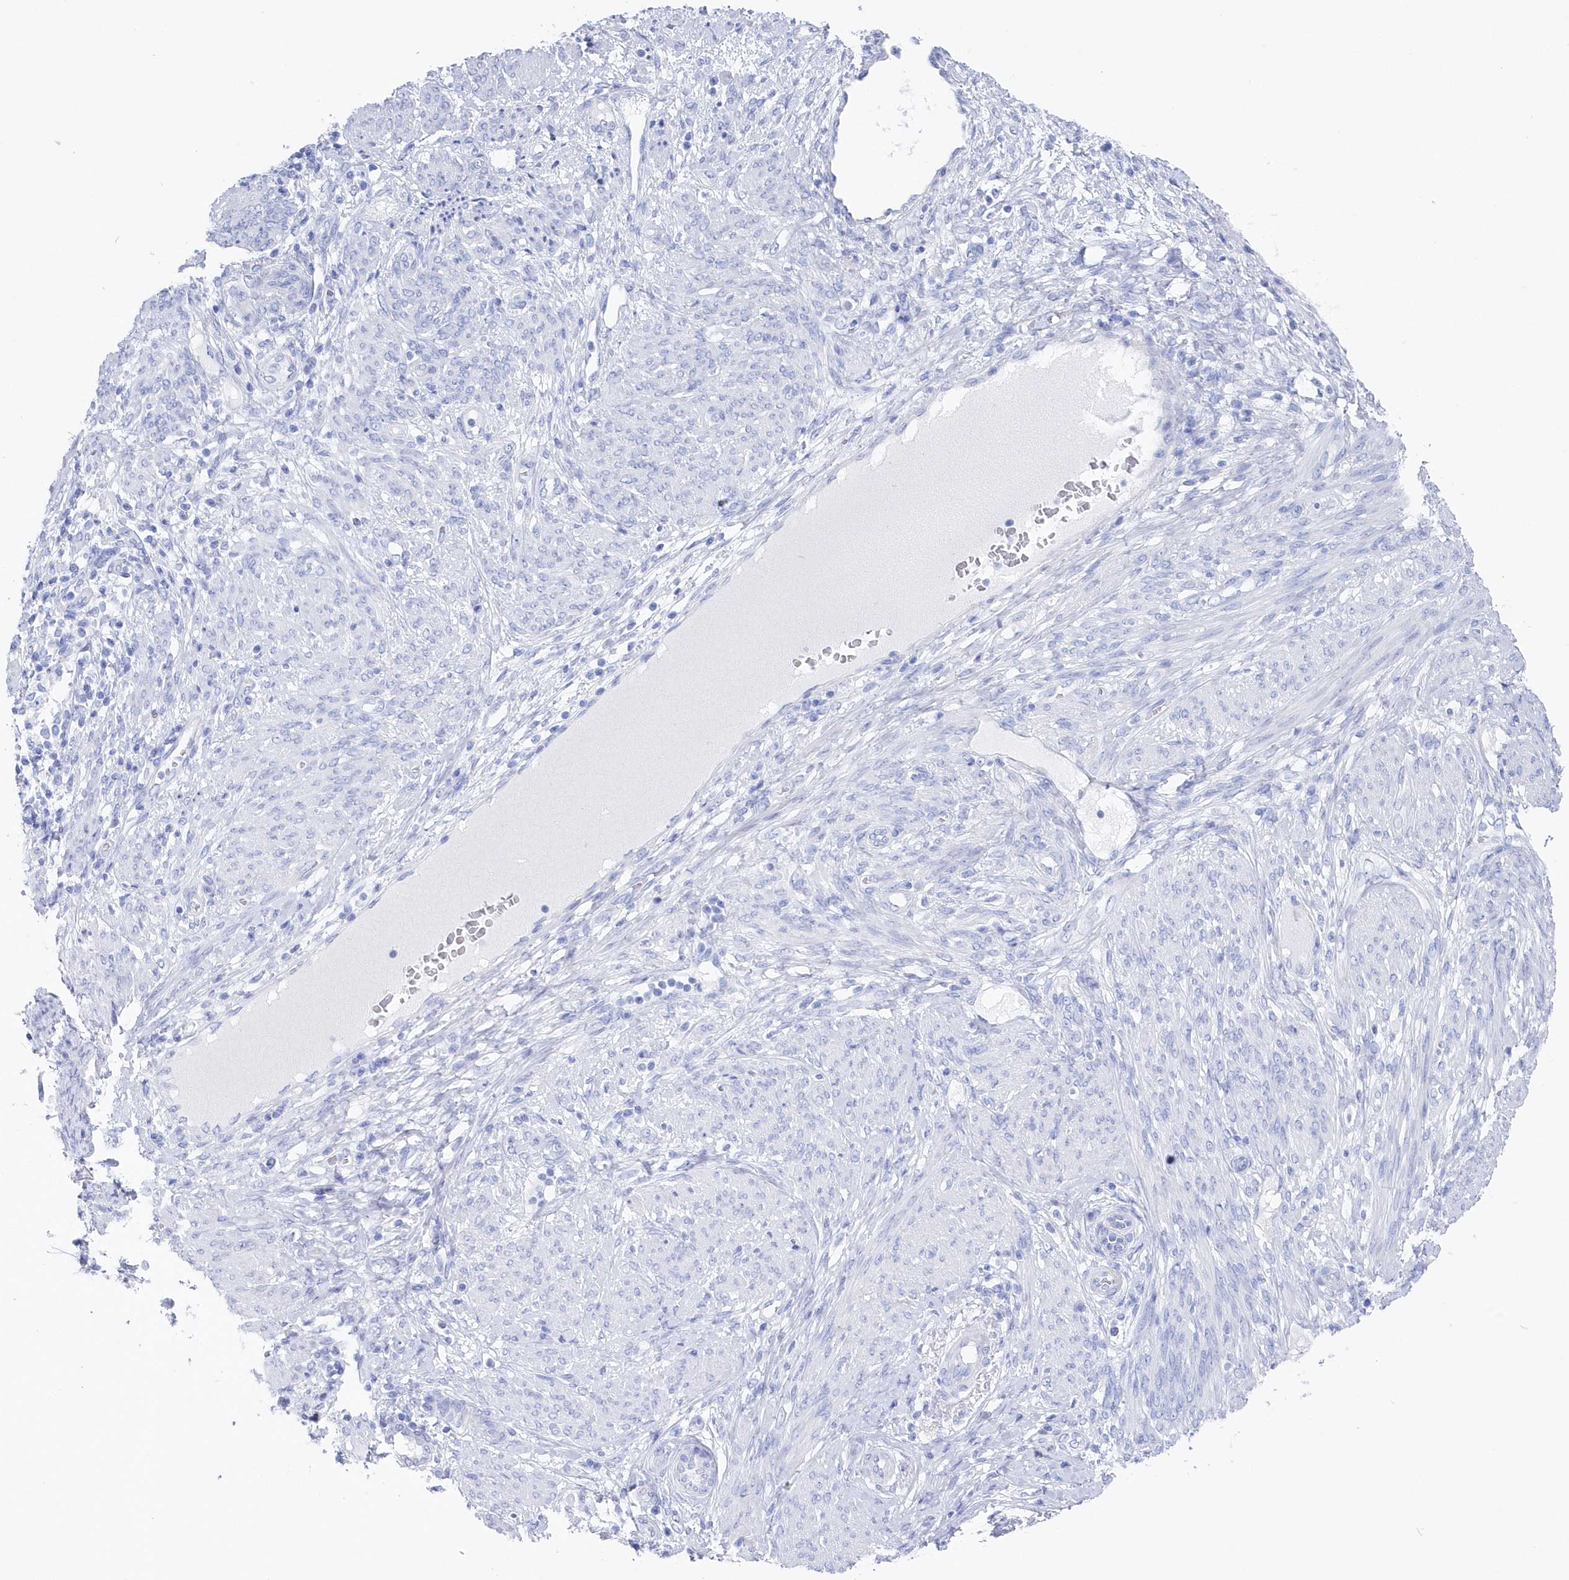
{"staining": {"intensity": "negative", "quantity": "none", "location": "none"}, "tissue": "endometrial cancer", "cell_type": "Tumor cells", "image_type": "cancer", "snomed": [{"axis": "morphology", "description": "Adenocarcinoma, NOS"}, {"axis": "topography", "description": "Endometrium"}], "caption": "Image shows no significant protein staining in tumor cells of adenocarcinoma (endometrial).", "gene": "CSNK1G2", "patient": {"sex": "female", "age": 85}}